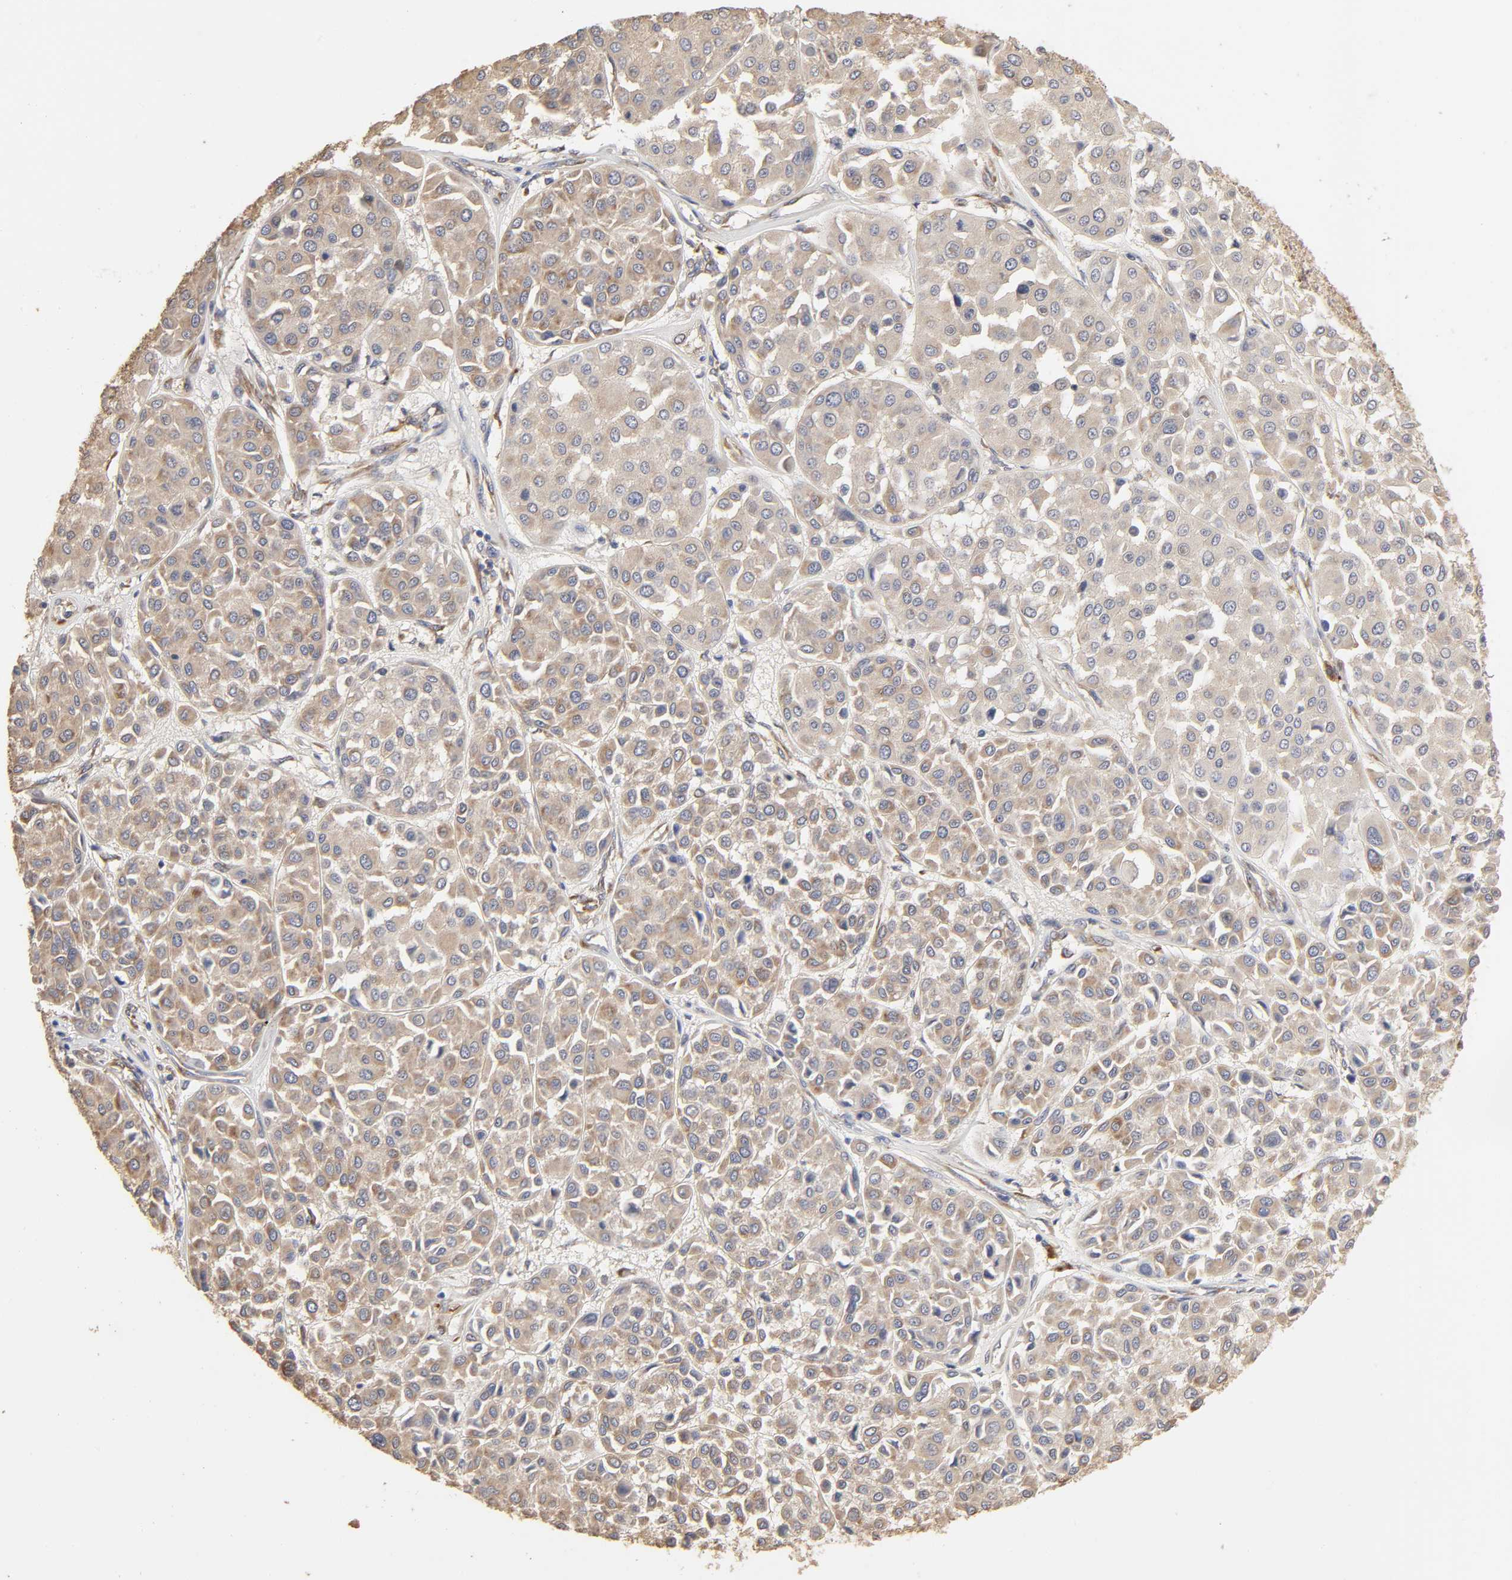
{"staining": {"intensity": "weak", "quantity": ">75%", "location": "cytoplasmic/membranous"}, "tissue": "melanoma", "cell_type": "Tumor cells", "image_type": "cancer", "snomed": [{"axis": "morphology", "description": "Malignant melanoma, Metastatic site"}, {"axis": "topography", "description": "Soft tissue"}], "caption": "Immunohistochemistry (IHC) of malignant melanoma (metastatic site) reveals low levels of weak cytoplasmic/membranous staining in about >75% of tumor cells.", "gene": "EIF4G2", "patient": {"sex": "male", "age": 41}}